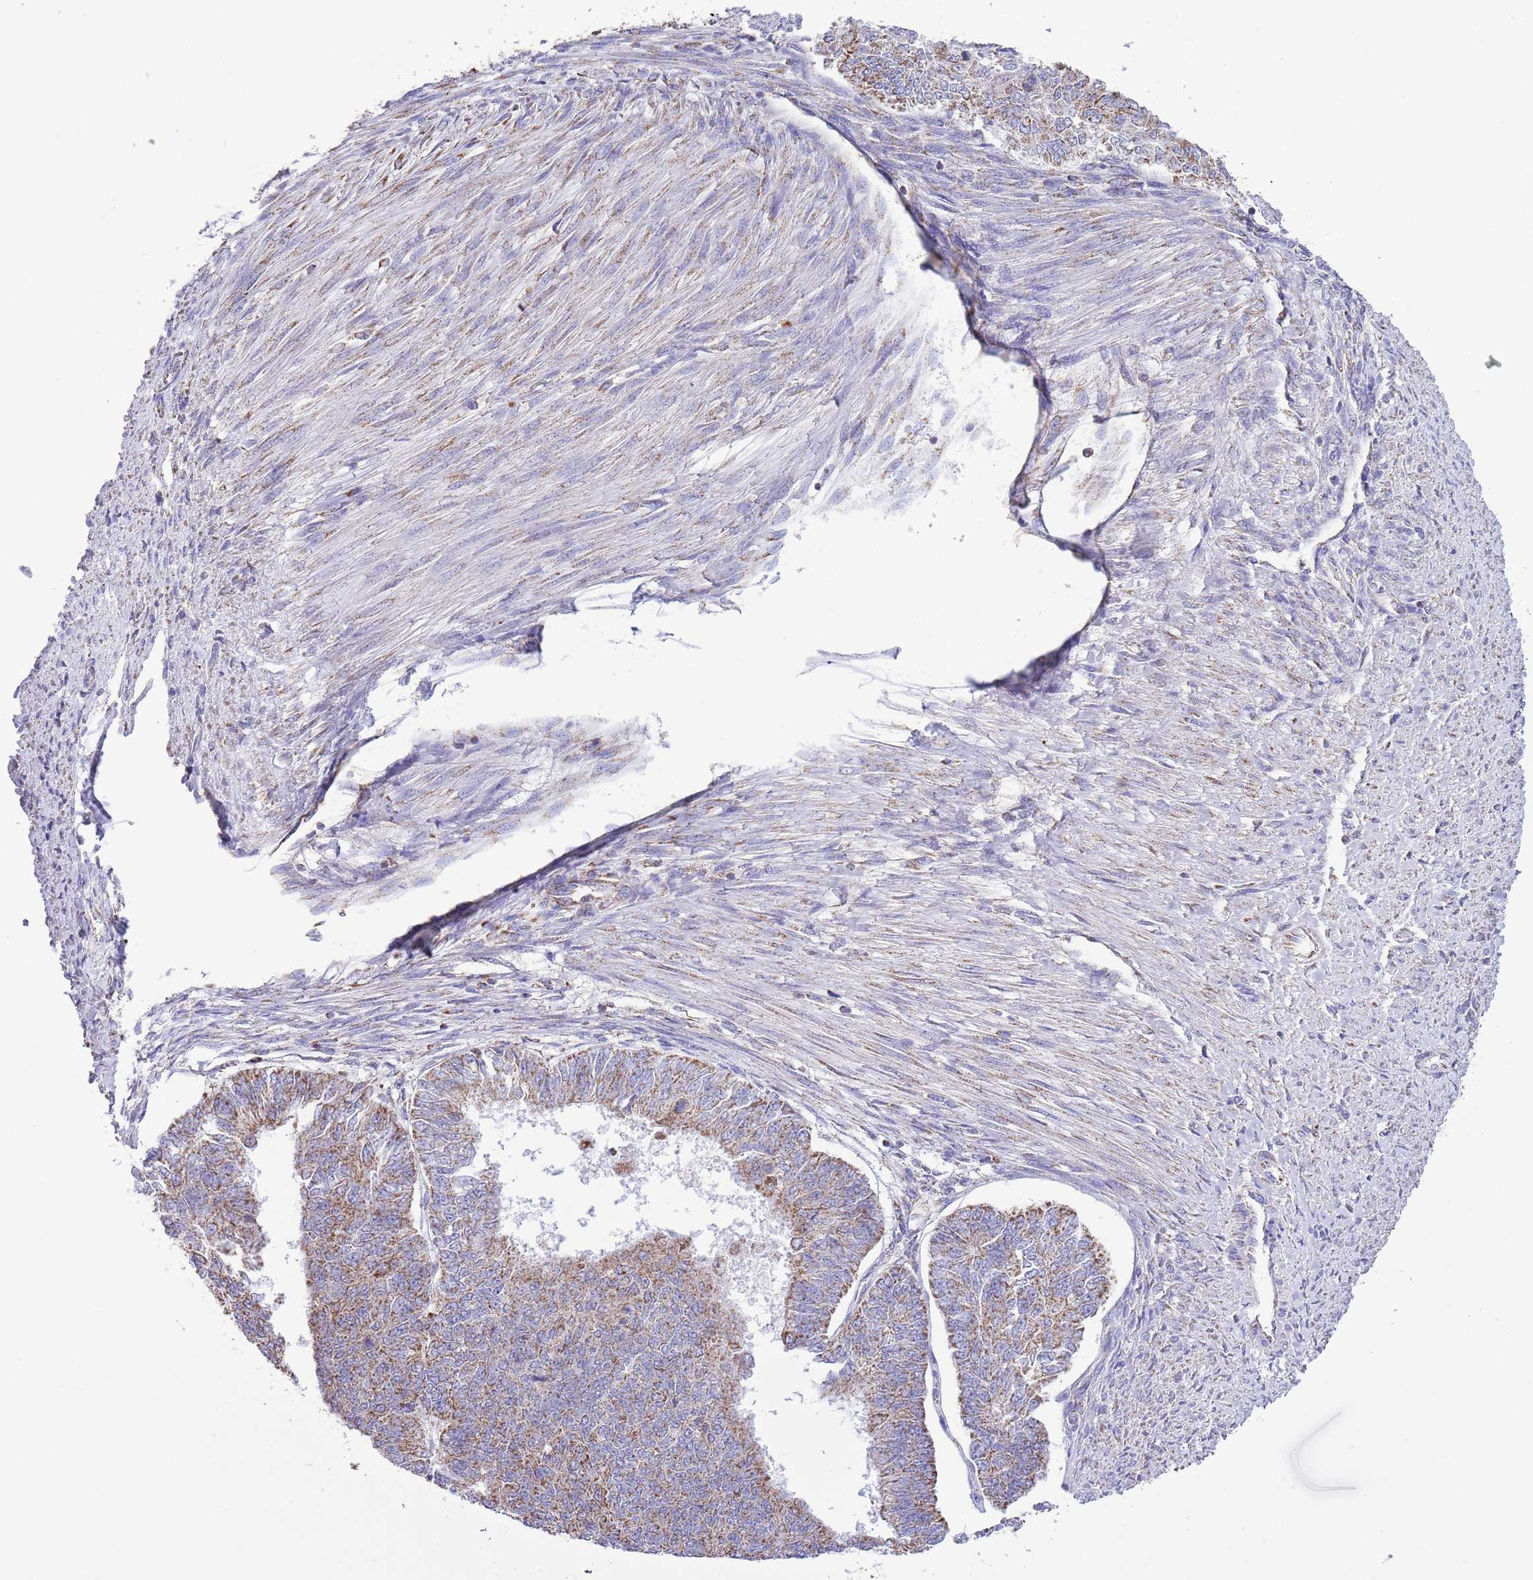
{"staining": {"intensity": "moderate", "quantity": ">75%", "location": "cytoplasmic/membranous"}, "tissue": "endometrial cancer", "cell_type": "Tumor cells", "image_type": "cancer", "snomed": [{"axis": "morphology", "description": "Adenocarcinoma, NOS"}, {"axis": "topography", "description": "Endometrium"}], "caption": "An image of endometrial cancer stained for a protein displays moderate cytoplasmic/membranous brown staining in tumor cells. The protein is stained brown, and the nuclei are stained in blue (DAB IHC with brightfield microscopy, high magnification).", "gene": "TEKTIP1", "patient": {"sex": "female", "age": 32}}